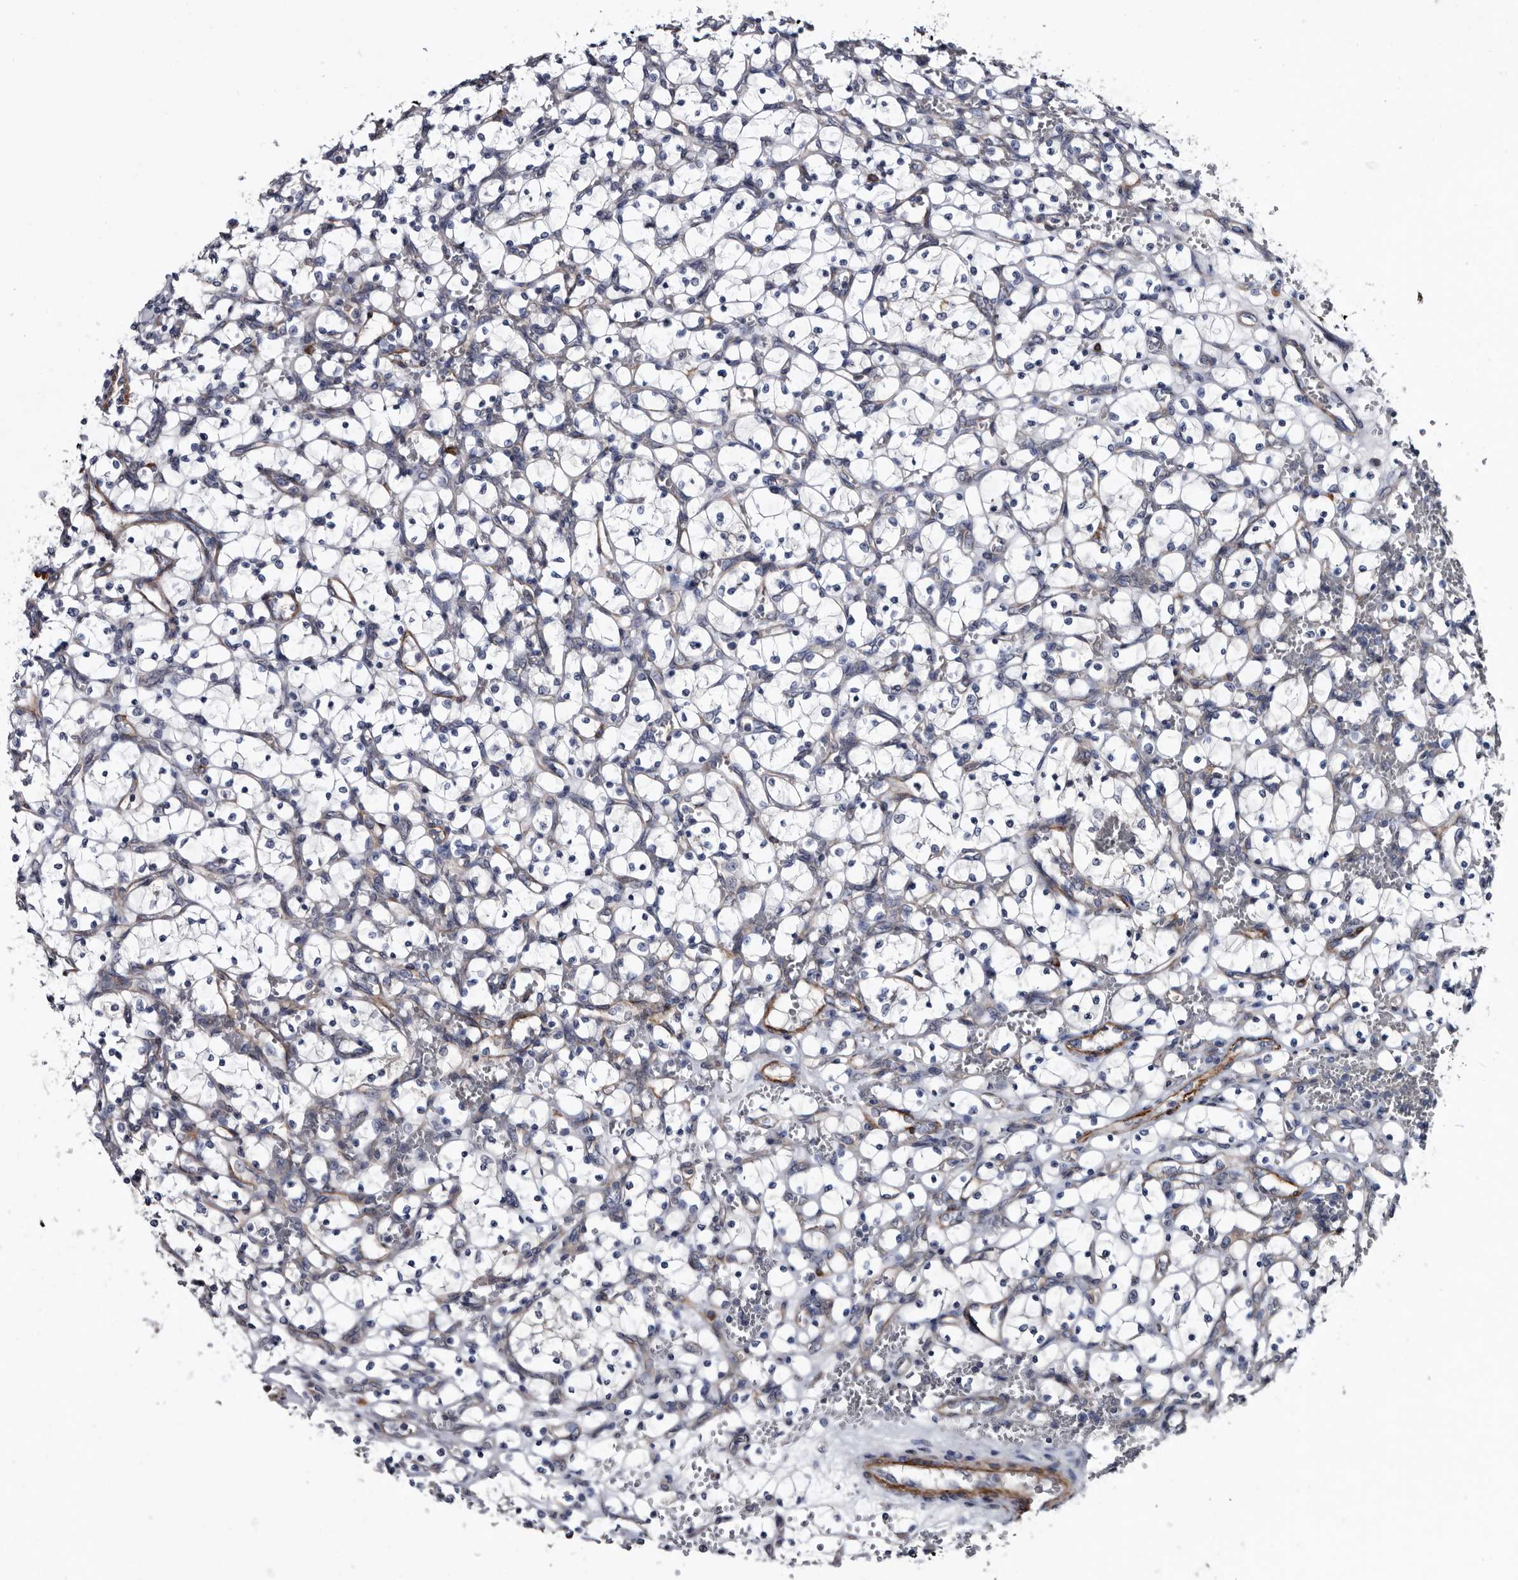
{"staining": {"intensity": "negative", "quantity": "none", "location": "none"}, "tissue": "renal cancer", "cell_type": "Tumor cells", "image_type": "cancer", "snomed": [{"axis": "morphology", "description": "Adenocarcinoma, NOS"}, {"axis": "topography", "description": "Kidney"}], "caption": "A high-resolution image shows immunohistochemistry (IHC) staining of renal adenocarcinoma, which shows no significant positivity in tumor cells. The staining was performed using DAB (3,3'-diaminobenzidine) to visualize the protein expression in brown, while the nuclei were stained in blue with hematoxylin (Magnification: 20x).", "gene": "IARS1", "patient": {"sex": "female", "age": 69}}